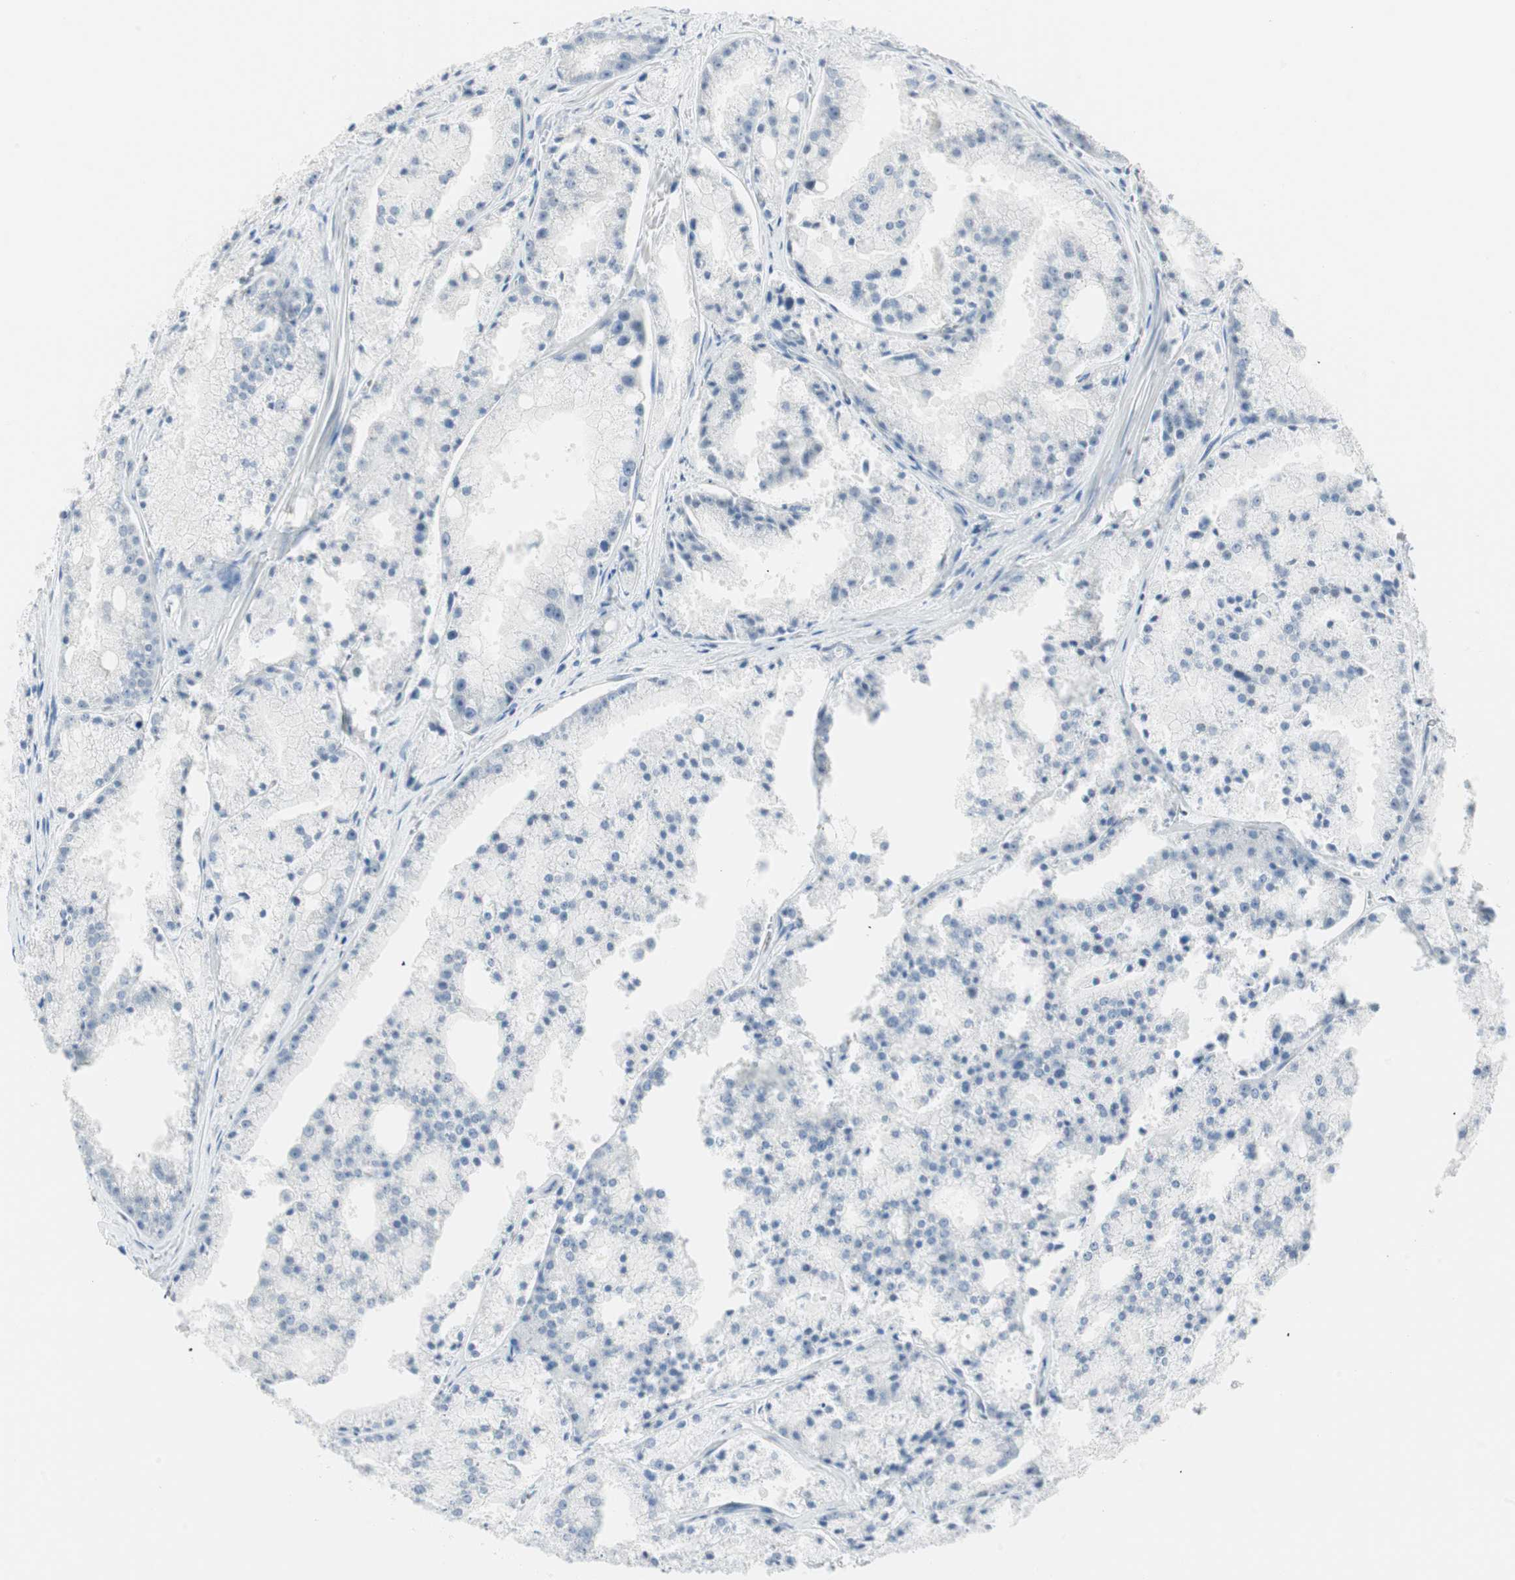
{"staining": {"intensity": "negative", "quantity": "none", "location": "none"}, "tissue": "prostate cancer", "cell_type": "Tumor cells", "image_type": "cancer", "snomed": [{"axis": "morphology", "description": "Adenocarcinoma, Low grade"}, {"axis": "topography", "description": "Prostate"}], "caption": "IHC photomicrograph of neoplastic tissue: human prostate cancer (low-grade adenocarcinoma) stained with DAB displays no significant protein staining in tumor cells.", "gene": "MLLT10", "patient": {"sex": "male", "age": 64}}